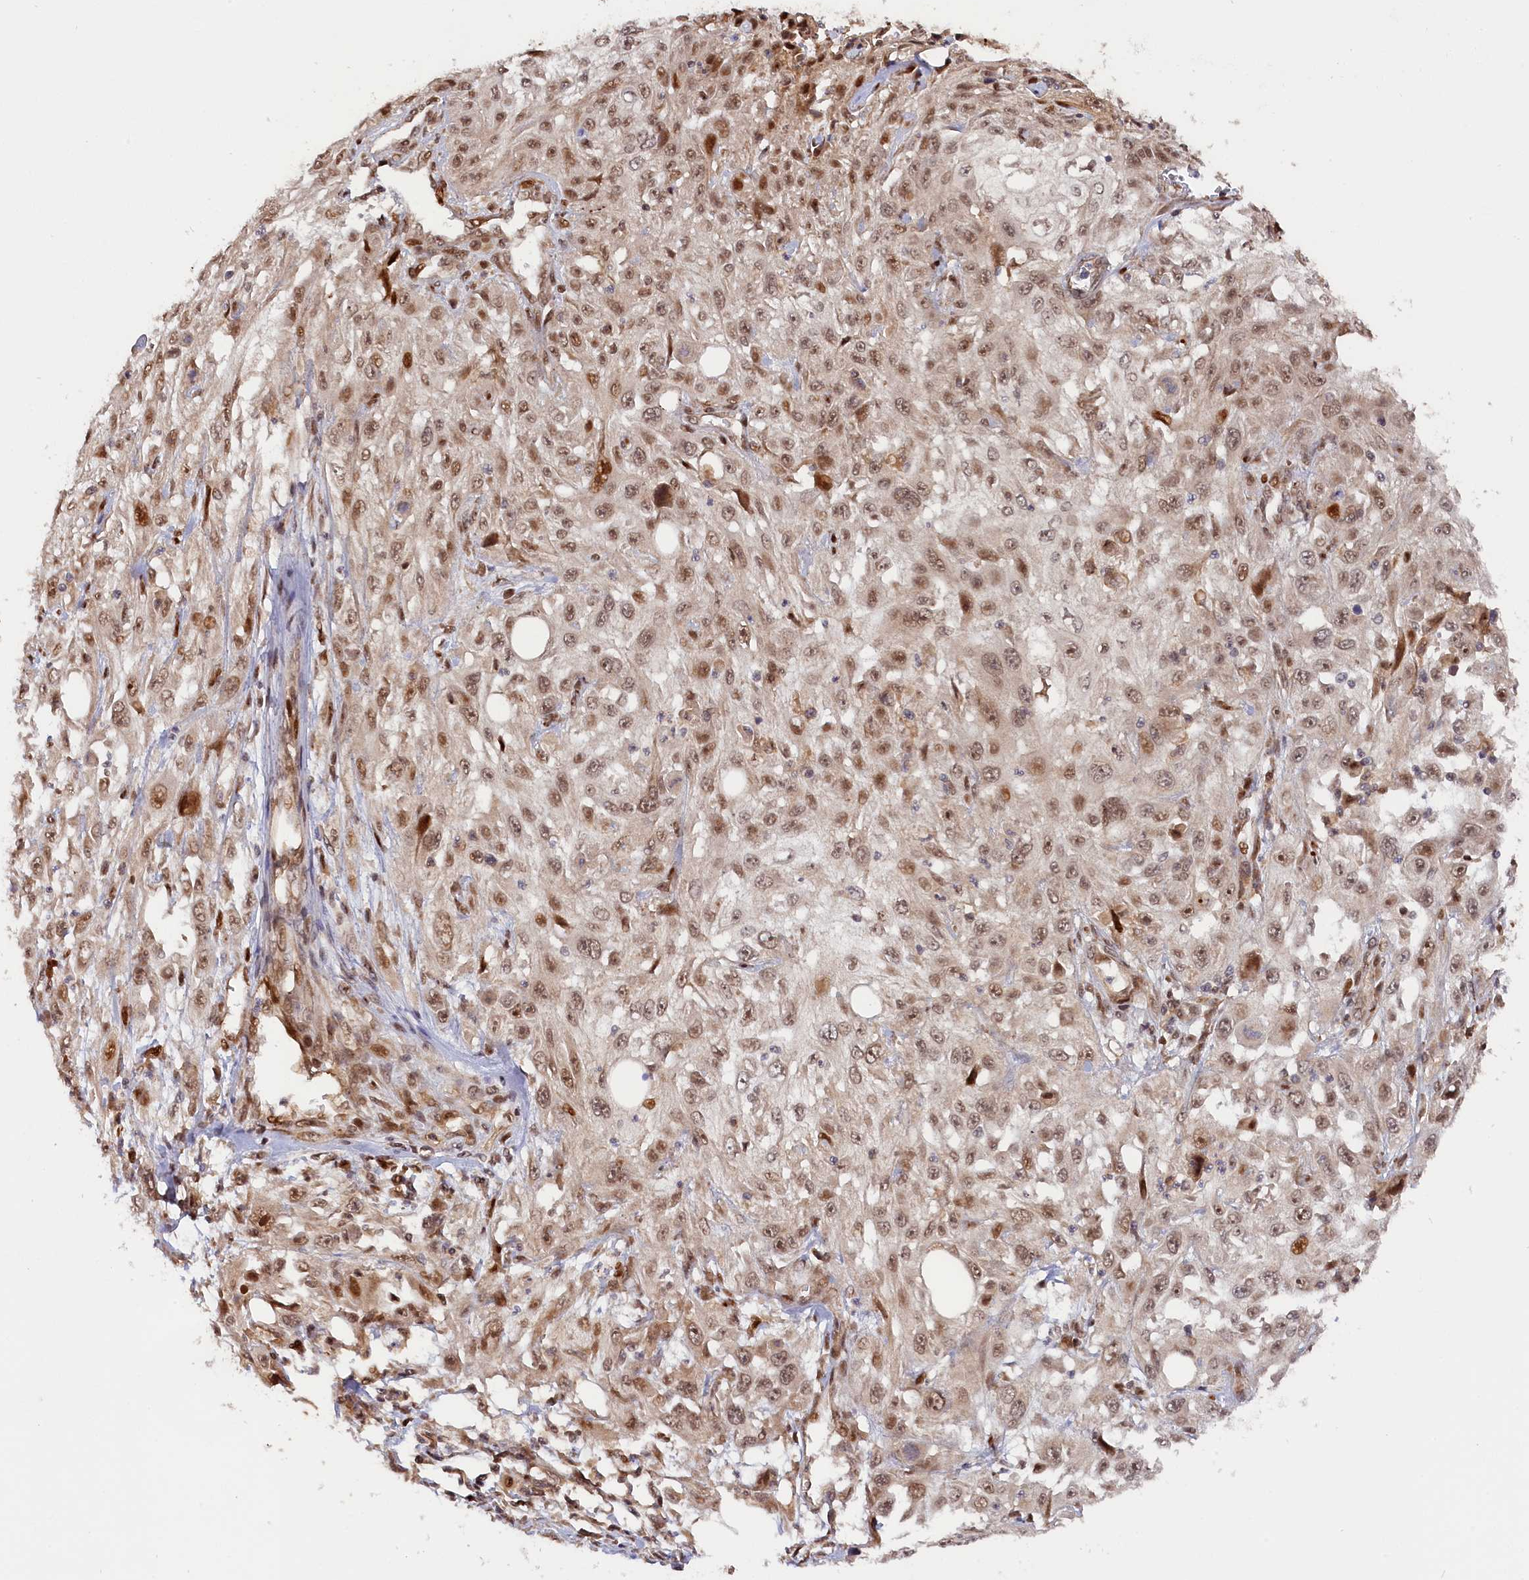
{"staining": {"intensity": "moderate", "quantity": ">75%", "location": "nuclear"}, "tissue": "skin cancer", "cell_type": "Tumor cells", "image_type": "cancer", "snomed": [{"axis": "morphology", "description": "Squamous cell carcinoma, NOS"}, {"axis": "topography", "description": "Skin"}], "caption": "About >75% of tumor cells in skin squamous cell carcinoma show moderate nuclear protein positivity as visualized by brown immunohistochemical staining.", "gene": "ANKRD24", "patient": {"sex": "male", "age": 75}}